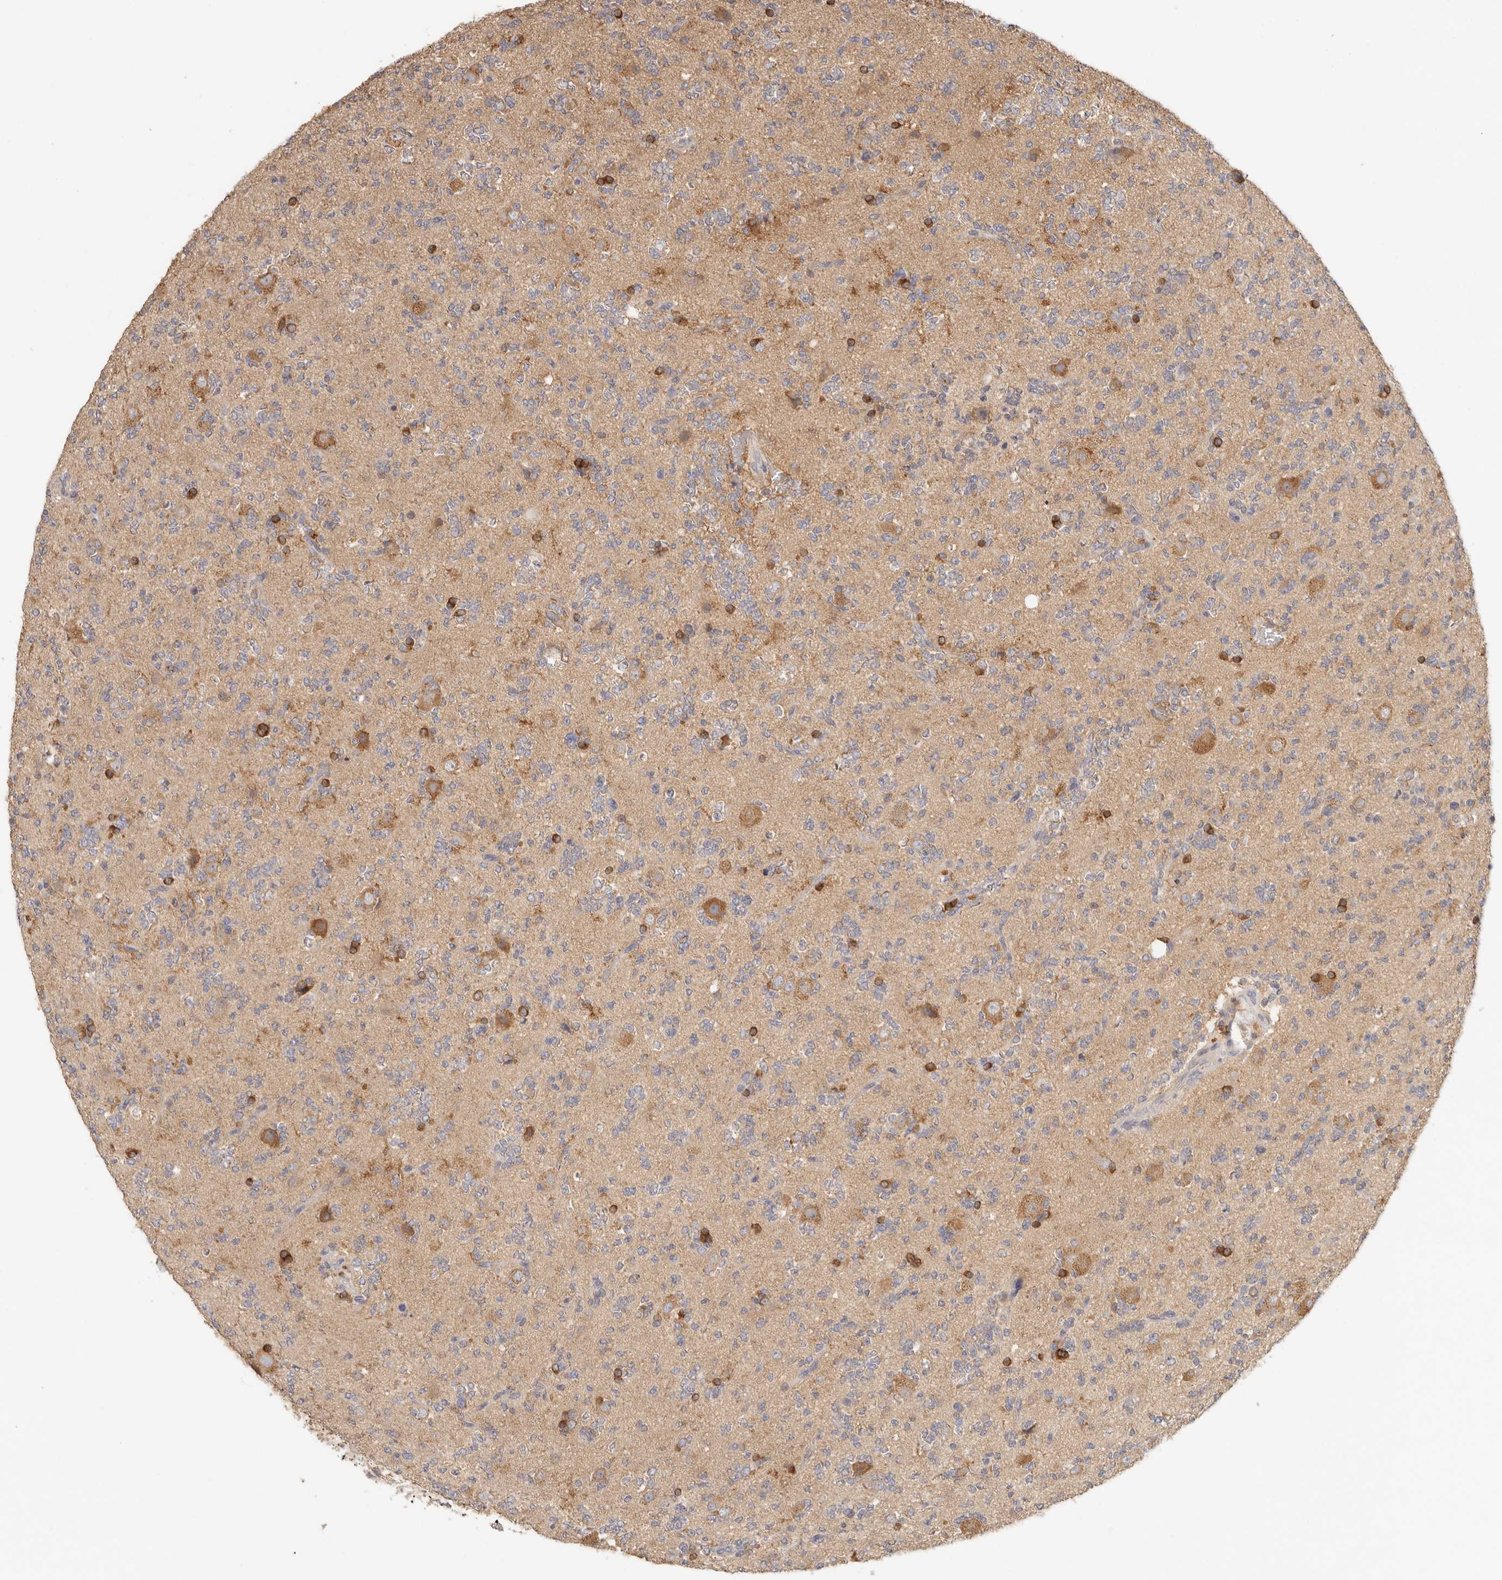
{"staining": {"intensity": "weak", "quantity": "<25%", "location": "cytoplasmic/membranous"}, "tissue": "glioma", "cell_type": "Tumor cells", "image_type": "cancer", "snomed": [{"axis": "morphology", "description": "Glioma, malignant, High grade"}, {"axis": "topography", "description": "Brain"}], "caption": "The photomicrograph demonstrates no staining of tumor cells in high-grade glioma (malignant).", "gene": "CSK", "patient": {"sex": "female", "age": 62}}